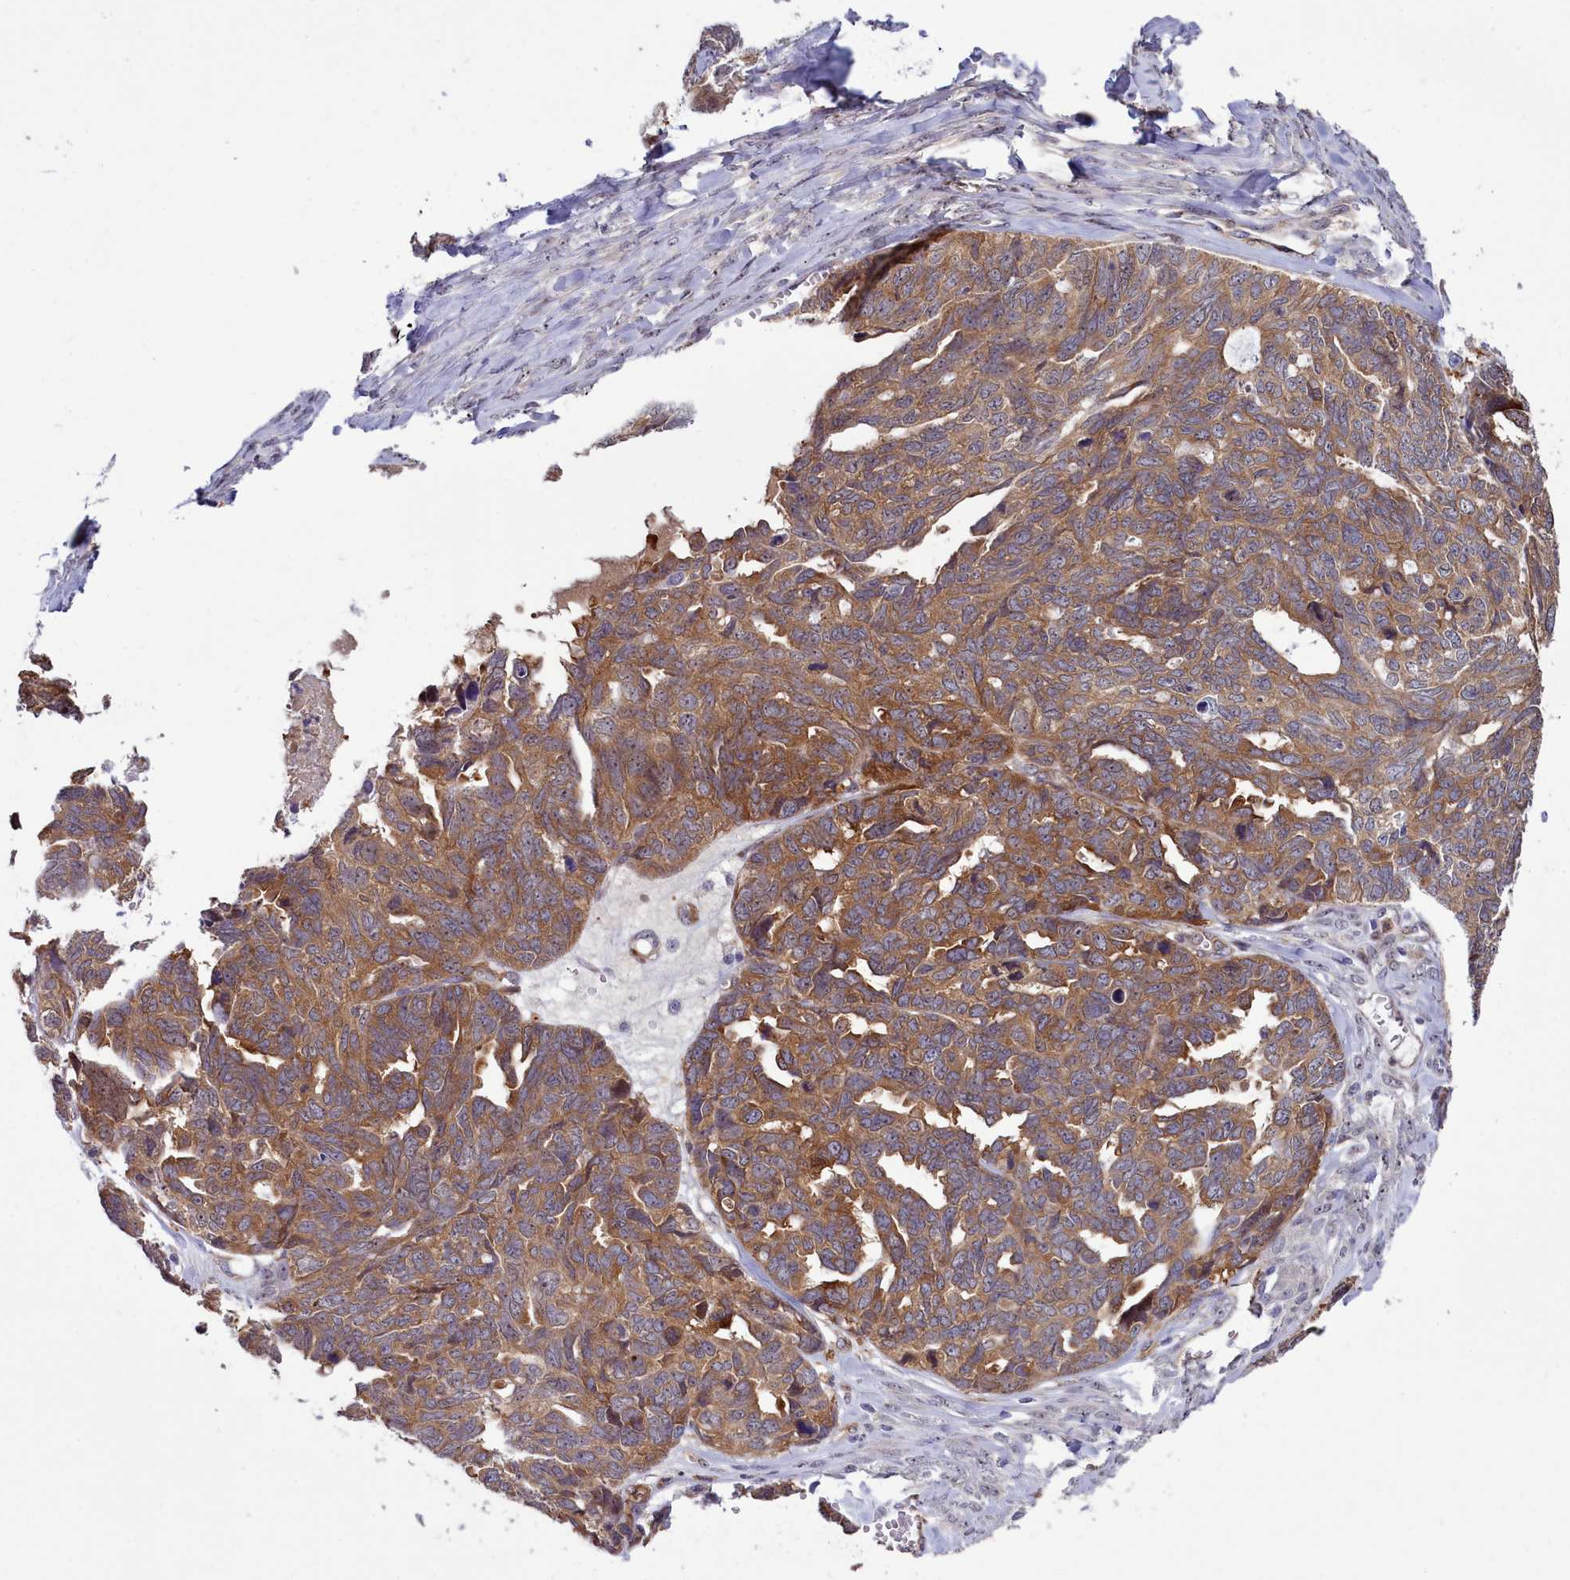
{"staining": {"intensity": "moderate", "quantity": "25%-75%", "location": "cytoplasmic/membranous"}, "tissue": "ovarian cancer", "cell_type": "Tumor cells", "image_type": "cancer", "snomed": [{"axis": "morphology", "description": "Cystadenocarcinoma, serous, NOS"}, {"axis": "topography", "description": "Ovary"}], "caption": "Immunohistochemical staining of human ovarian cancer (serous cystadenocarcinoma) shows moderate cytoplasmic/membranous protein staining in approximately 25%-75% of tumor cells.", "gene": "BCAR1", "patient": {"sex": "female", "age": 79}}